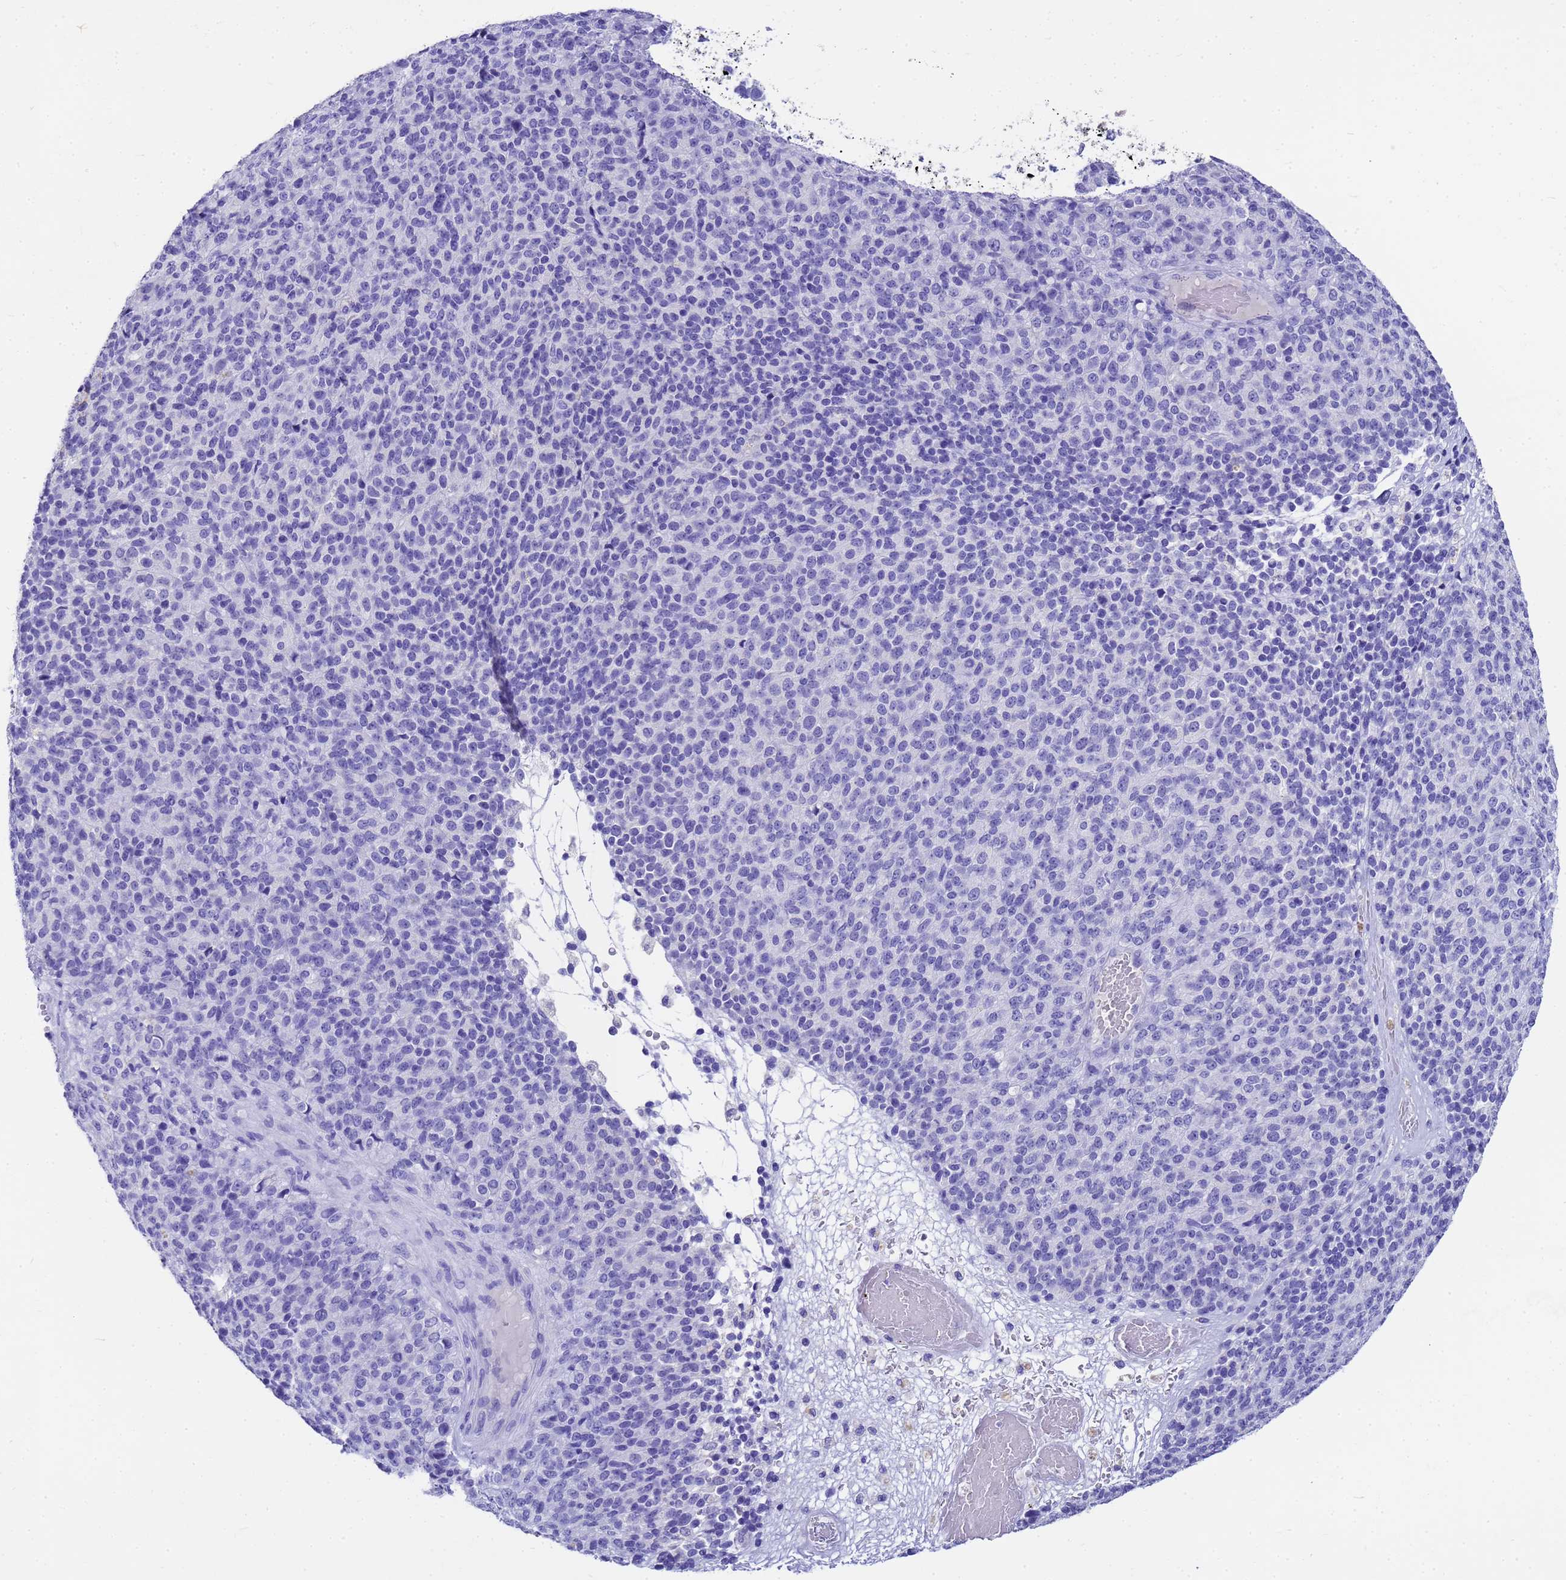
{"staining": {"intensity": "negative", "quantity": "none", "location": "none"}, "tissue": "melanoma", "cell_type": "Tumor cells", "image_type": "cancer", "snomed": [{"axis": "morphology", "description": "Malignant melanoma, Metastatic site"}, {"axis": "topography", "description": "Brain"}], "caption": "Immunohistochemical staining of malignant melanoma (metastatic site) demonstrates no significant staining in tumor cells.", "gene": "MS4A13", "patient": {"sex": "female", "age": 56}}